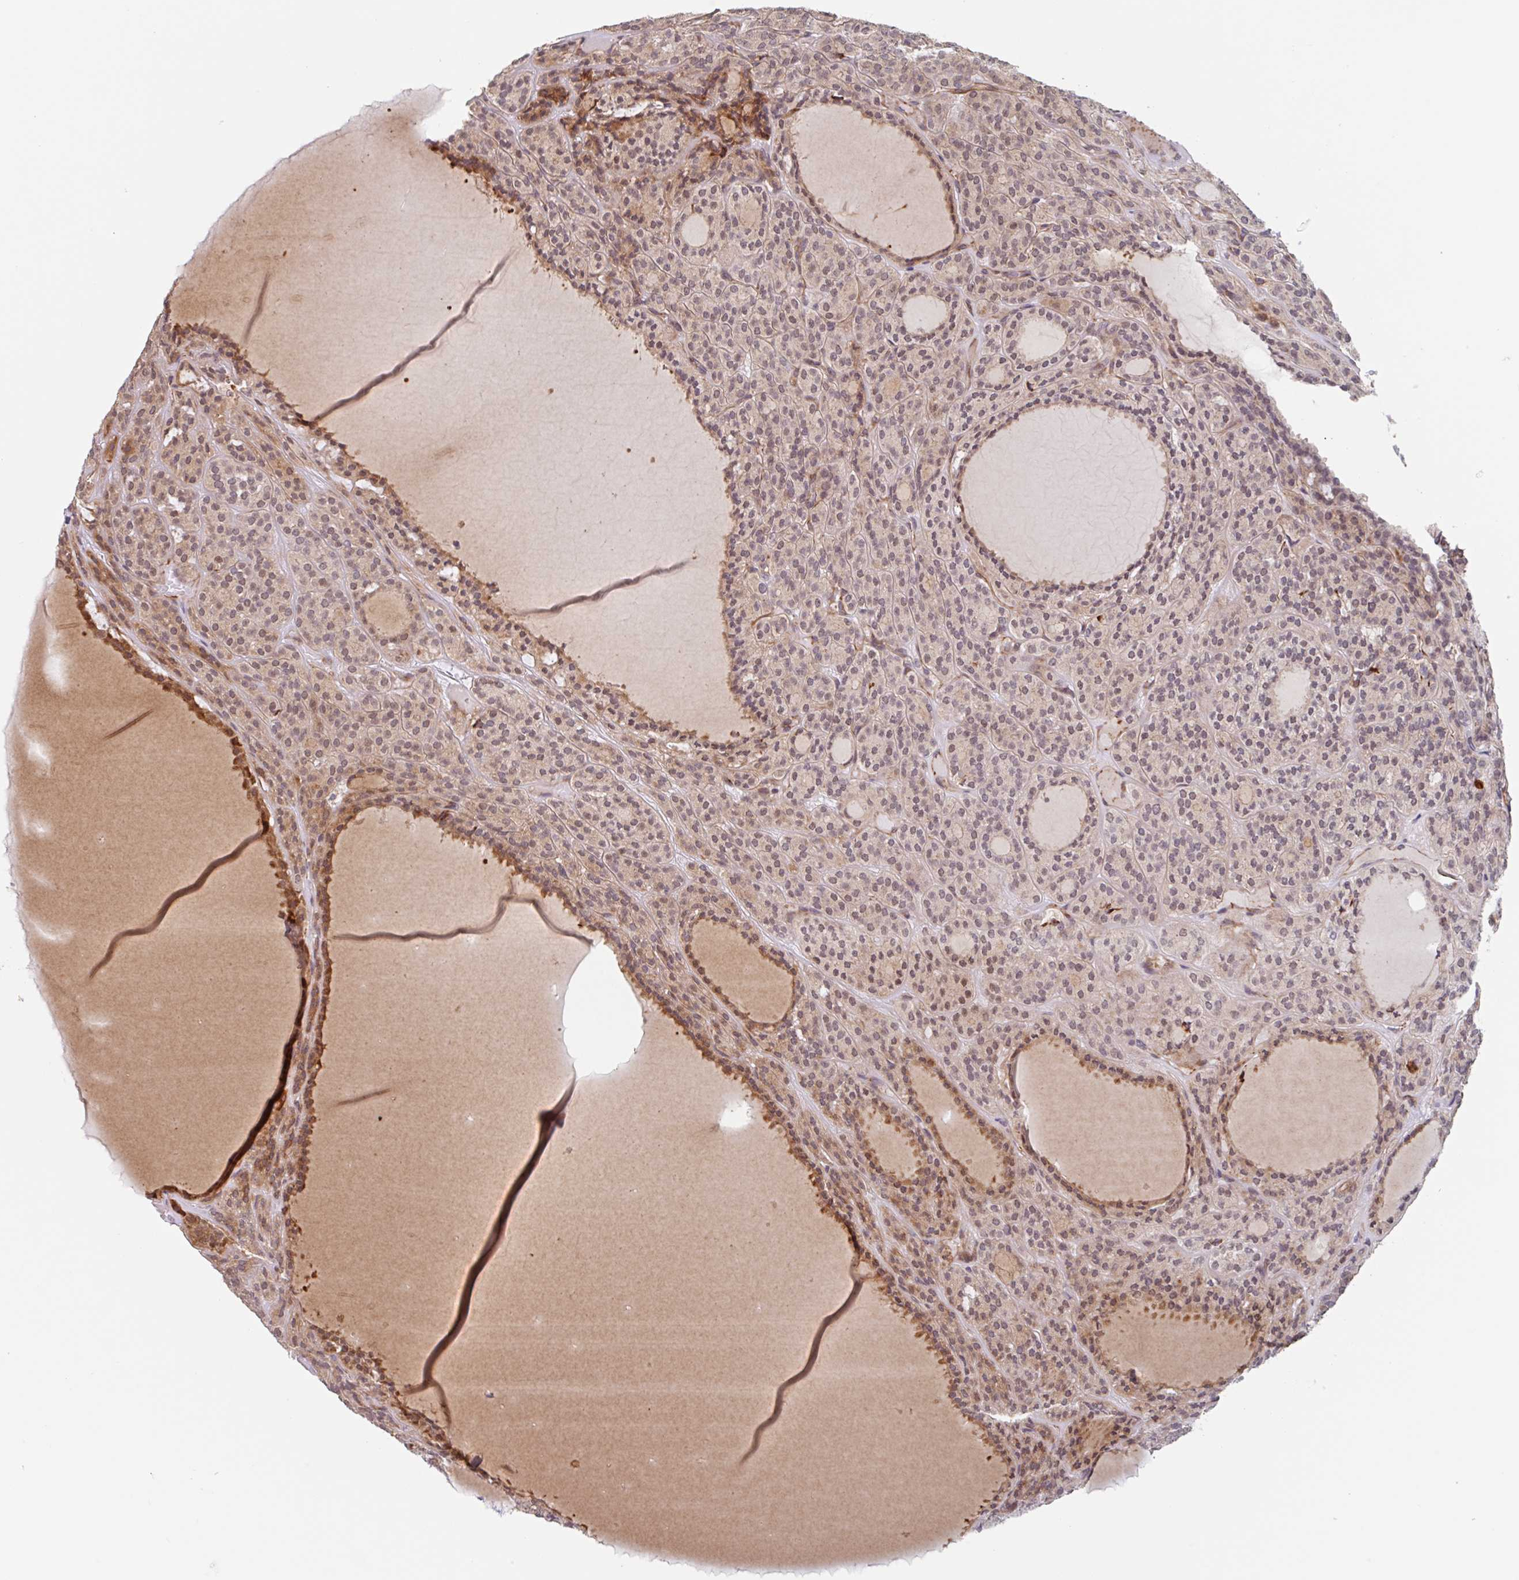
{"staining": {"intensity": "moderate", "quantity": "25%-75%", "location": "cytoplasmic/membranous,nuclear"}, "tissue": "thyroid cancer", "cell_type": "Tumor cells", "image_type": "cancer", "snomed": [{"axis": "morphology", "description": "Follicular adenoma carcinoma, NOS"}, {"axis": "topography", "description": "Thyroid gland"}], "caption": "A brown stain highlights moderate cytoplasmic/membranous and nuclear expression of a protein in thyroid cancer tumor cells.", "gene": "NUB1", "patient": {"sex": "female", "age": 63}}